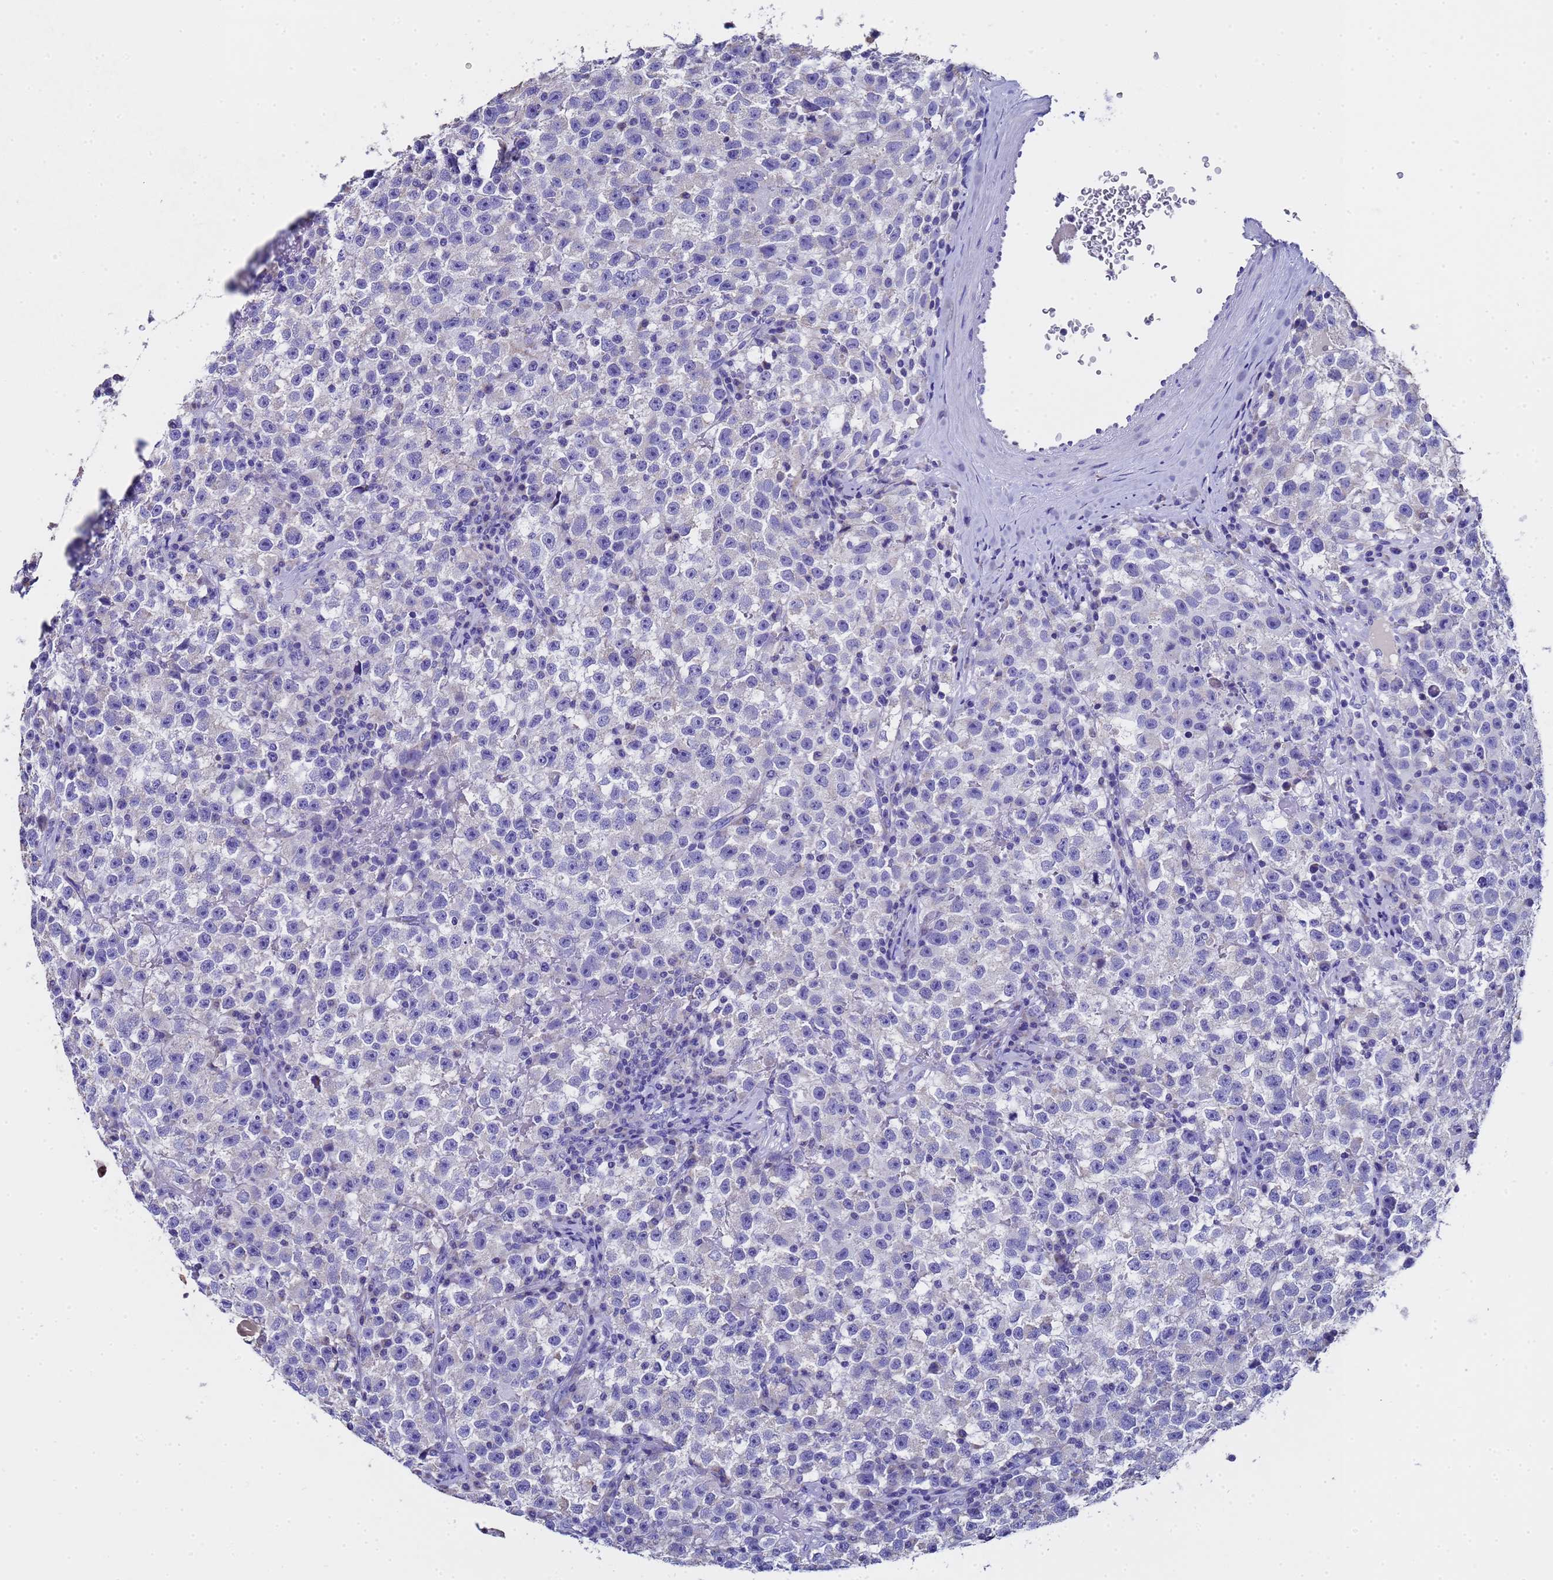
{"staining": {"intensity": "negative", "quantity": "none", "location": "none"}, "tissue": "testis cancer", "cell_type": "Tumor cells", "image_type": "cancer", "snomed": [{"axis": "morphology", "description": "Seminoma, NOS"}, {"axis": "topography", "description": "Testis"}], "caption": "The photomicrograph exhibits no staining of tumor cells in testis cancer (seminoma).", "gene": "MRPS12", "patient": {"sex": "male", "age": 22}}